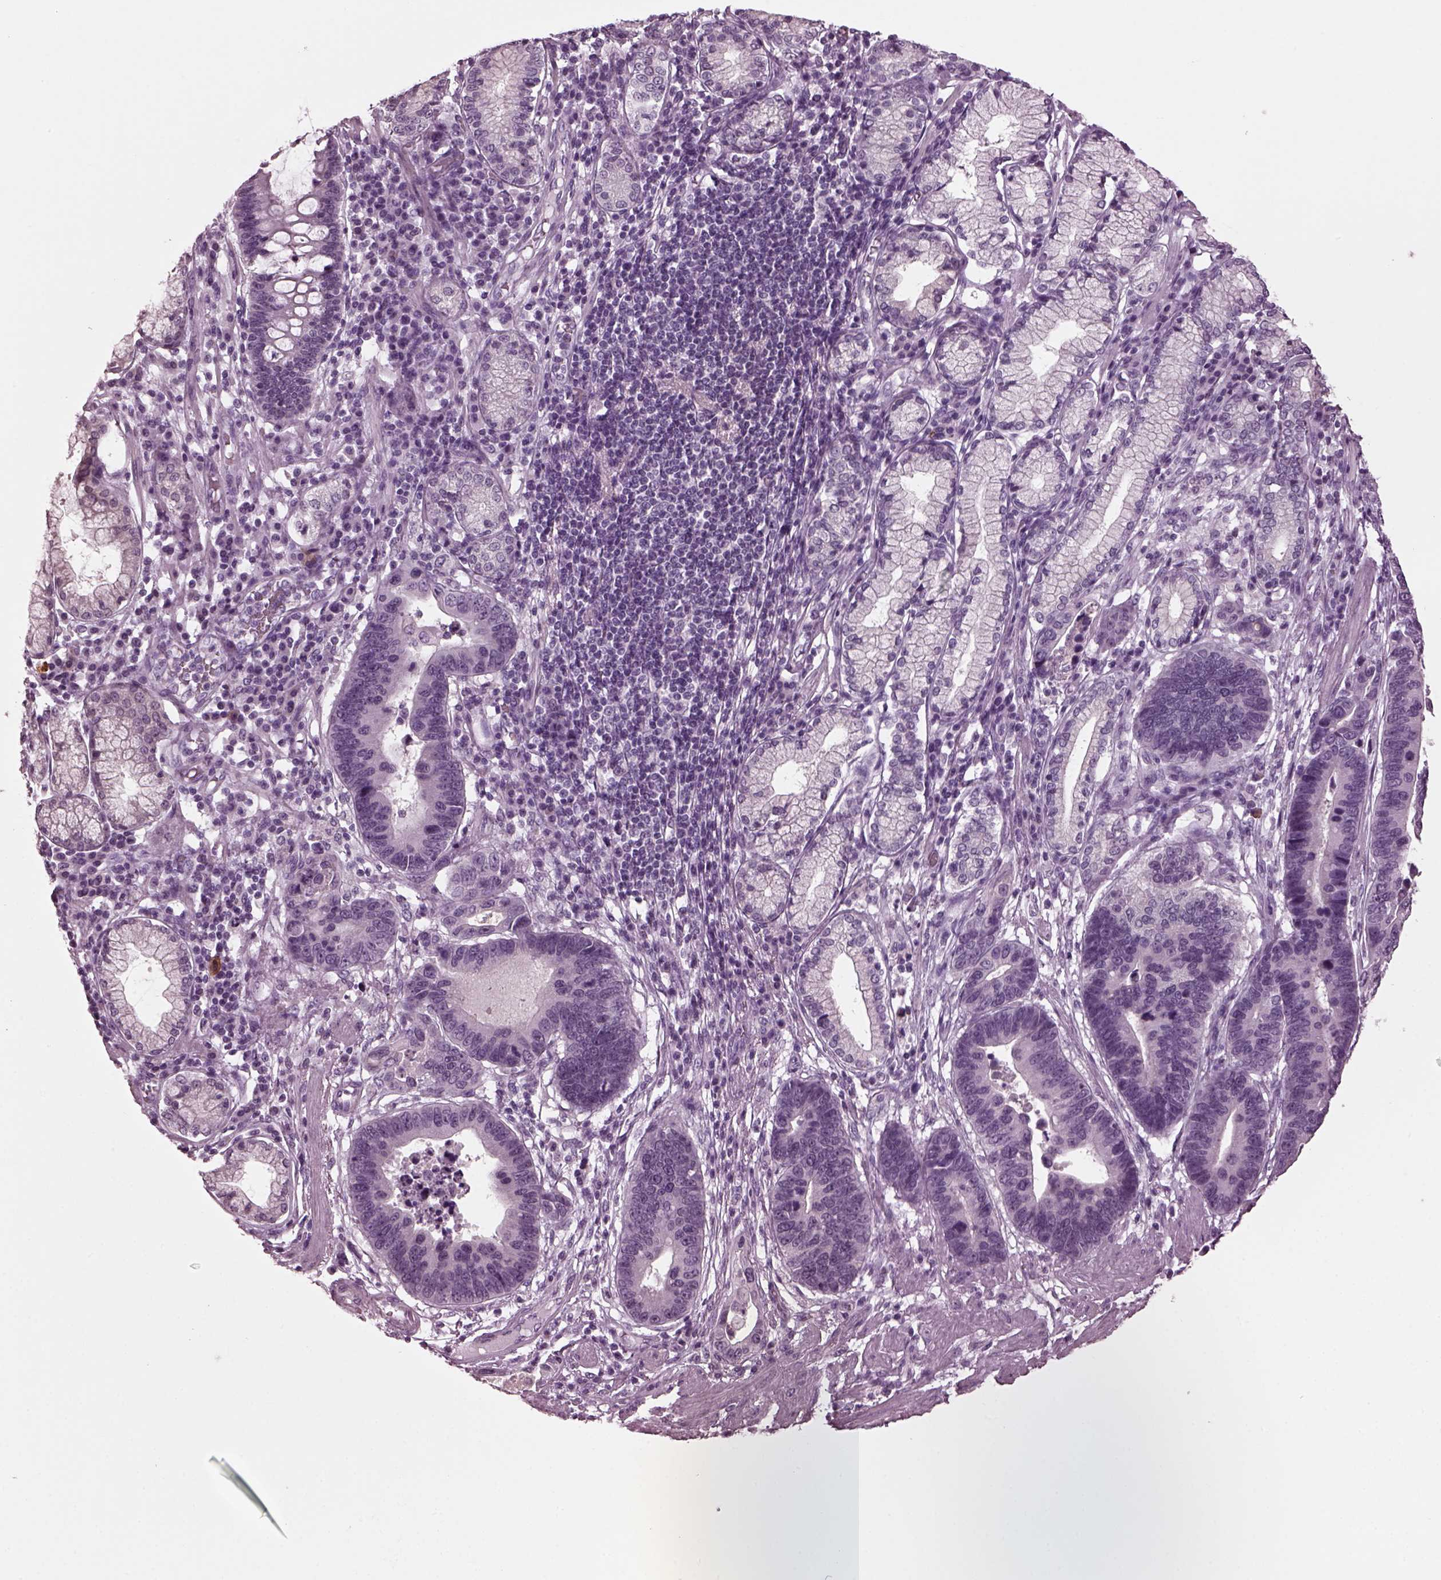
{"staining": {"intensity": "negative", "quantity": "none", "location": "none"}, "tissue": "stomach cancer", "cell_type": "Tumor cells", "image_type": "cancer", "snomed": [{"axis": "morphology", "description": "Adenocarcinoma, NOS"}, {"axis": "topography", "description": "Stomach"}], "caption": "Protein analysis of adenocarcinoma (stomach) exhibits no significant expression in tumor cells. Nuclei are stained in blue.", "gene": "SLC6A17", "patient": {"sex": "male", "age": 84}}